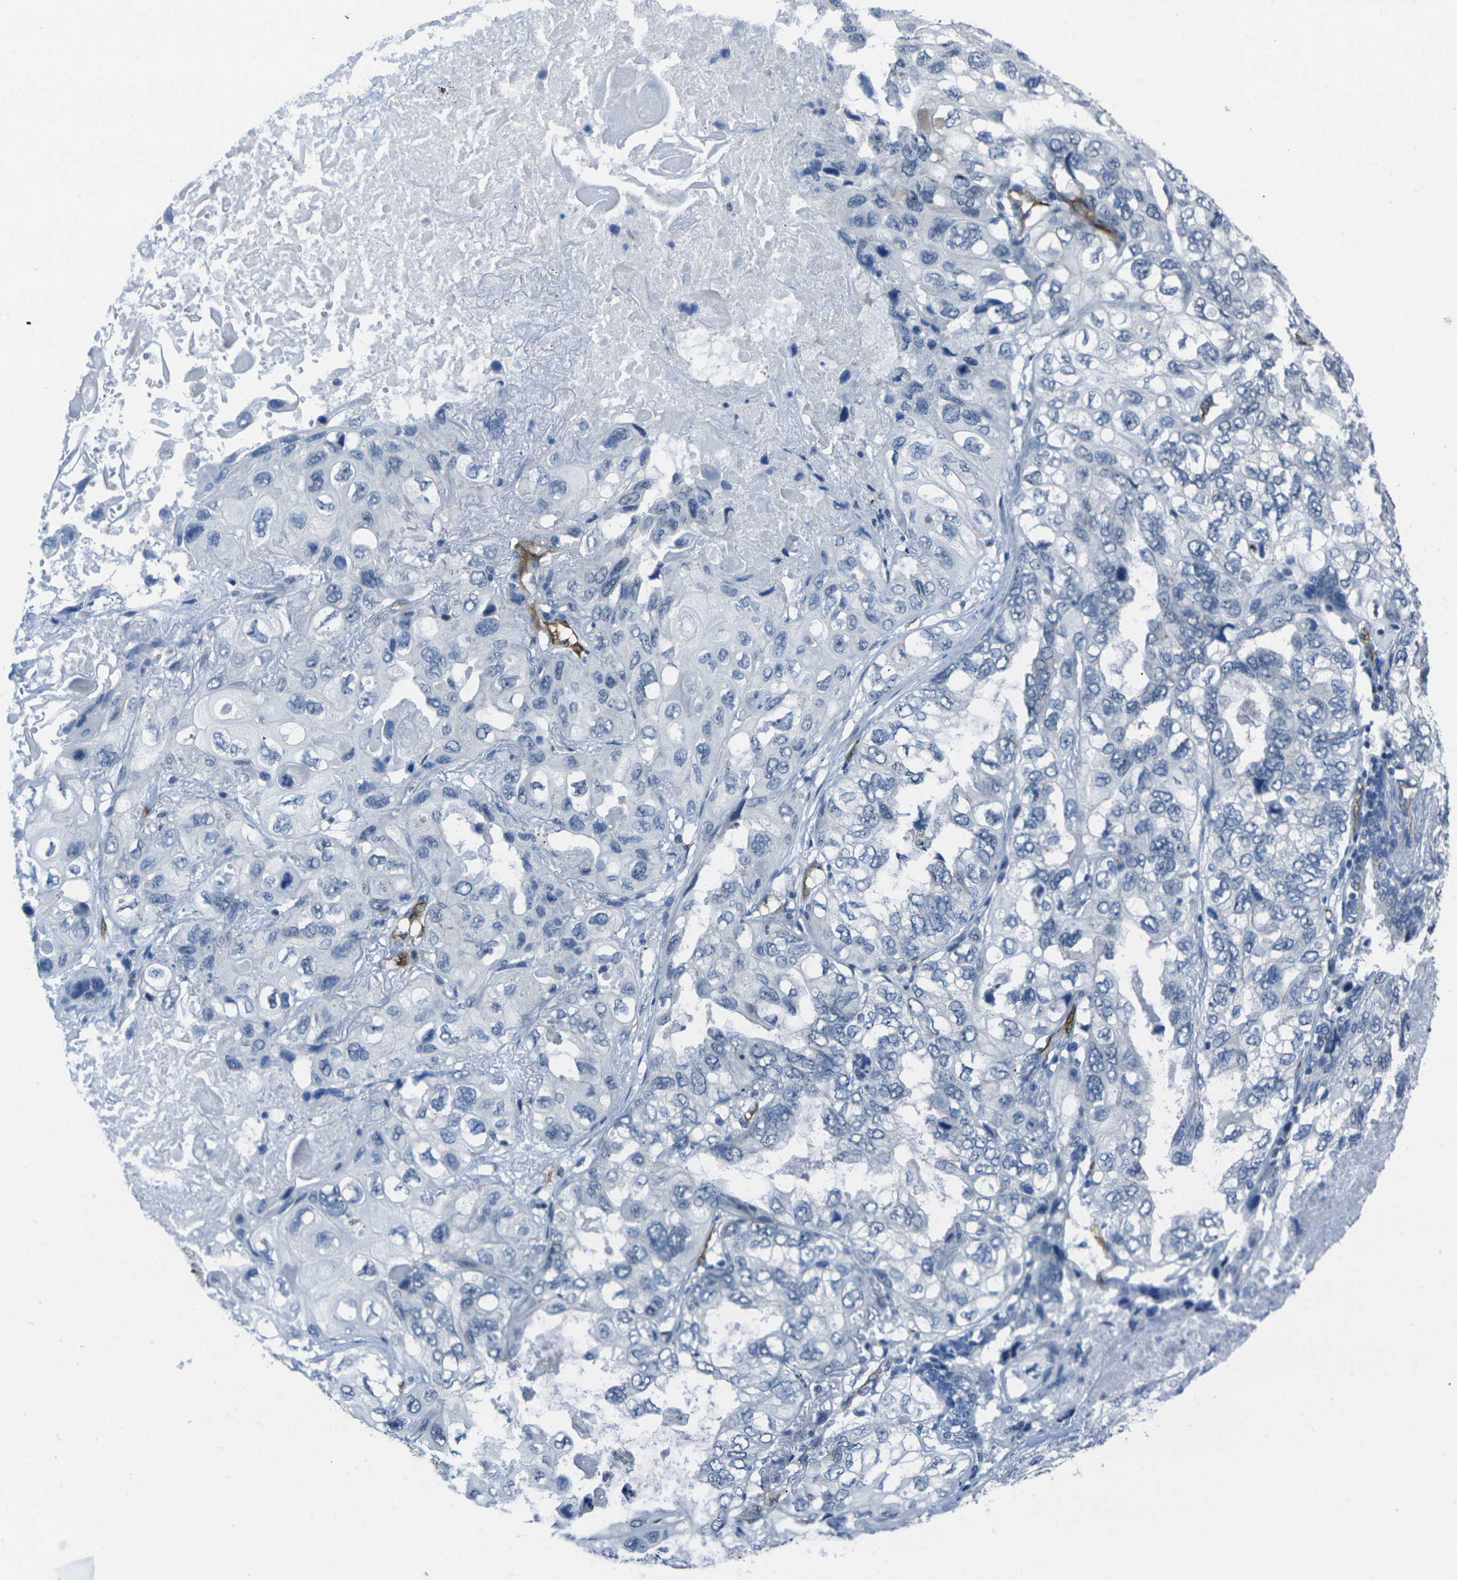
{"staining": {"intensity": "negative", "quantity": "none", "location": "none"}, "tissue": "lung cancer", "cell_type": "Tumor cells", "image_type": "cancer", "snomed": [{"axis": "morphology", "description": "Squamous cell carcinoma, NOS"}, {"axis": "topography", "description": "Lung"}], "caption": "Immunohistochemistry photomicrograph of neoplastic tissue: lung cancer stained with DAB (3,3'-diaminobenzidine) reveals no significant protein positivity in tumor cells. Brightfield microscopy of IHC stained with DAB (brown) and hematoxylin (blue), captured at high magnification.", "gene": "HSPA12B", "patient": {"sex": "female", "age": 73}}